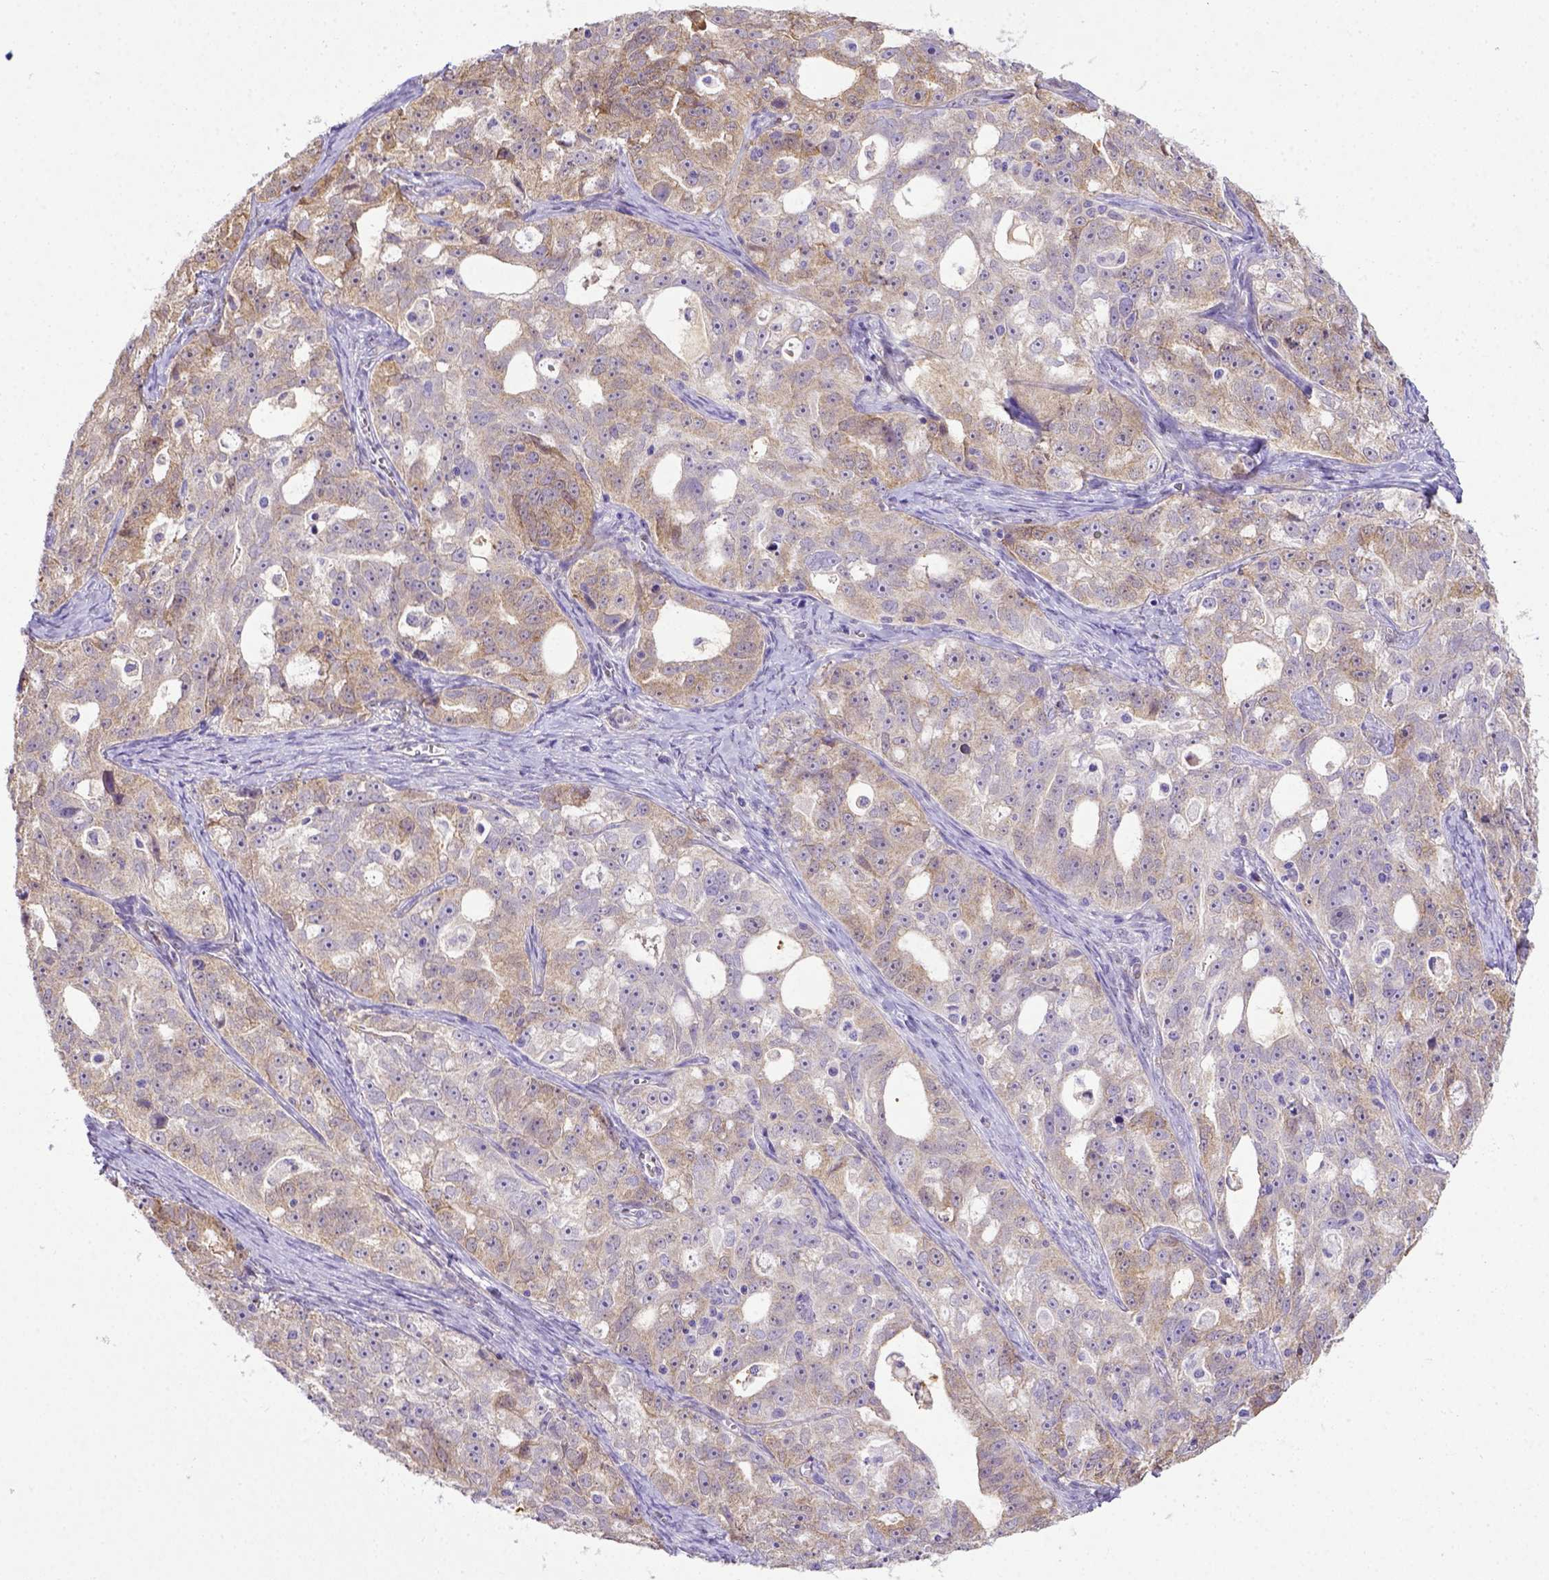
{"staining": {"intensity": "weak", "quantity": ">75%", "location": "cytoplasmic/membranous"}, "tissue": "ovarian cancer", "cell_type": "Tumor cells", "image_type": "cancer", "snomed": [{"axis": "morphology", "description": "Cystadenocarcinoma, serous, NOS"}, {"axis": "topography", "description": "Ovary"}], "caption": "Immunohistochemical staining of human ovarian serous cystadenocarcinoma exhibits low levels of weak cytoplasmic/membranous staining in about >75% of tumor cells. The protein of interest is shown in brown color, while the nuclei are stained blue.", "gene": "BTN1A1", "patient": {"sex": "female", "age": 51}}